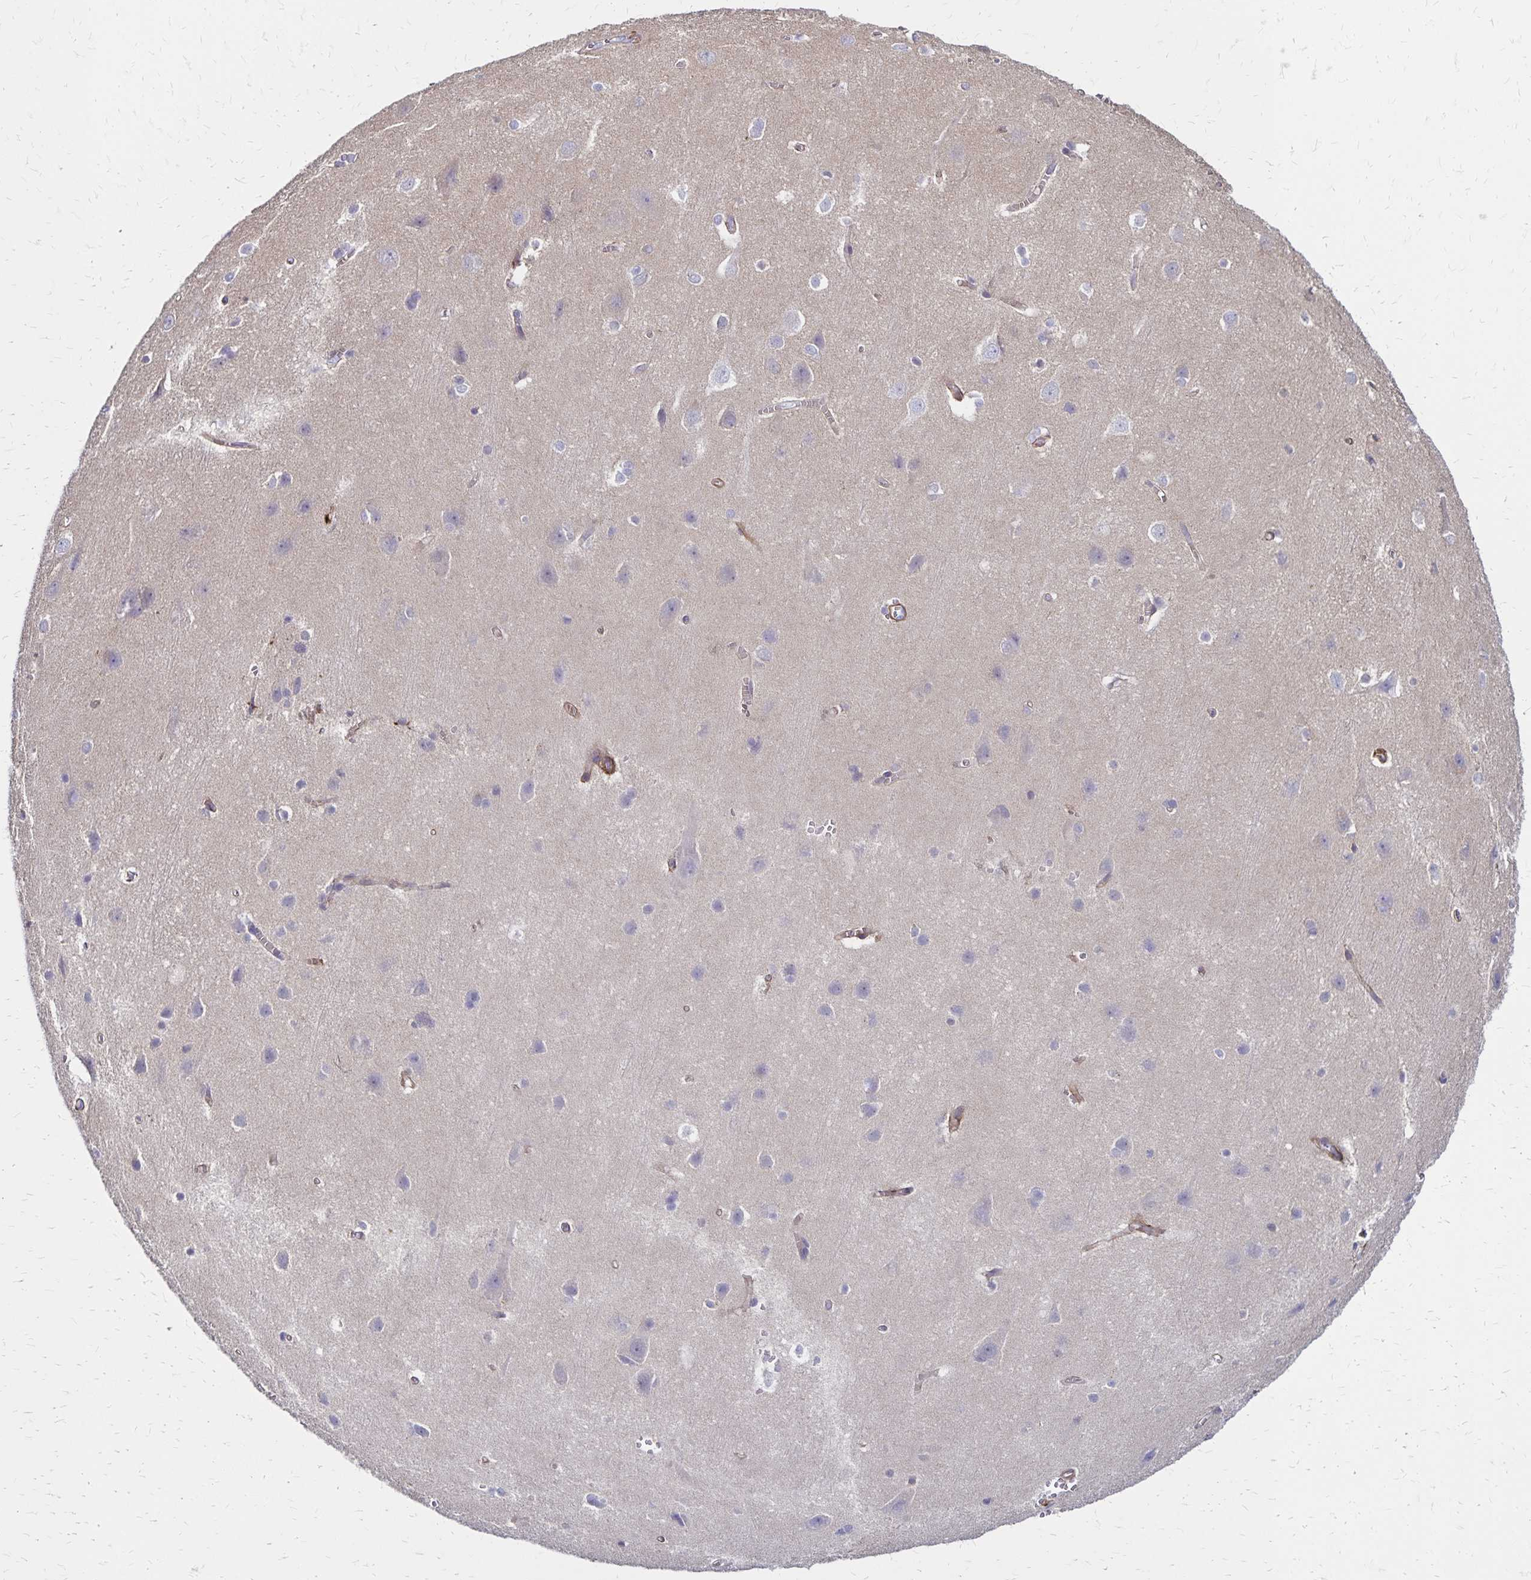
{"staining": {"intensity": "moderate", "quantity": "25%-75%", "location": "cytoplasmic/membranous"}, "tissue": "cerebral cortex", "cell_type": "Endothelial cells", "image_type": "normal", "snomed": [{"axis": "morphology", "description": "Normal tissue, NOS"}, {"axis": "topography", "description": "Cerebral cortex"}], "caption": "Endothelial cells display medium levels of moderate cytoplasmic/membranous staining in about 25%-75% of cells in benign human cerebral cortex. The staining was performed using DAB to visualize the protein expression in brown, while the nuclei were stained in blue with hematoxylin (Magnification: 20x).", "gene": "TNS3", "patient": {"sex": "male", "age": 37}}